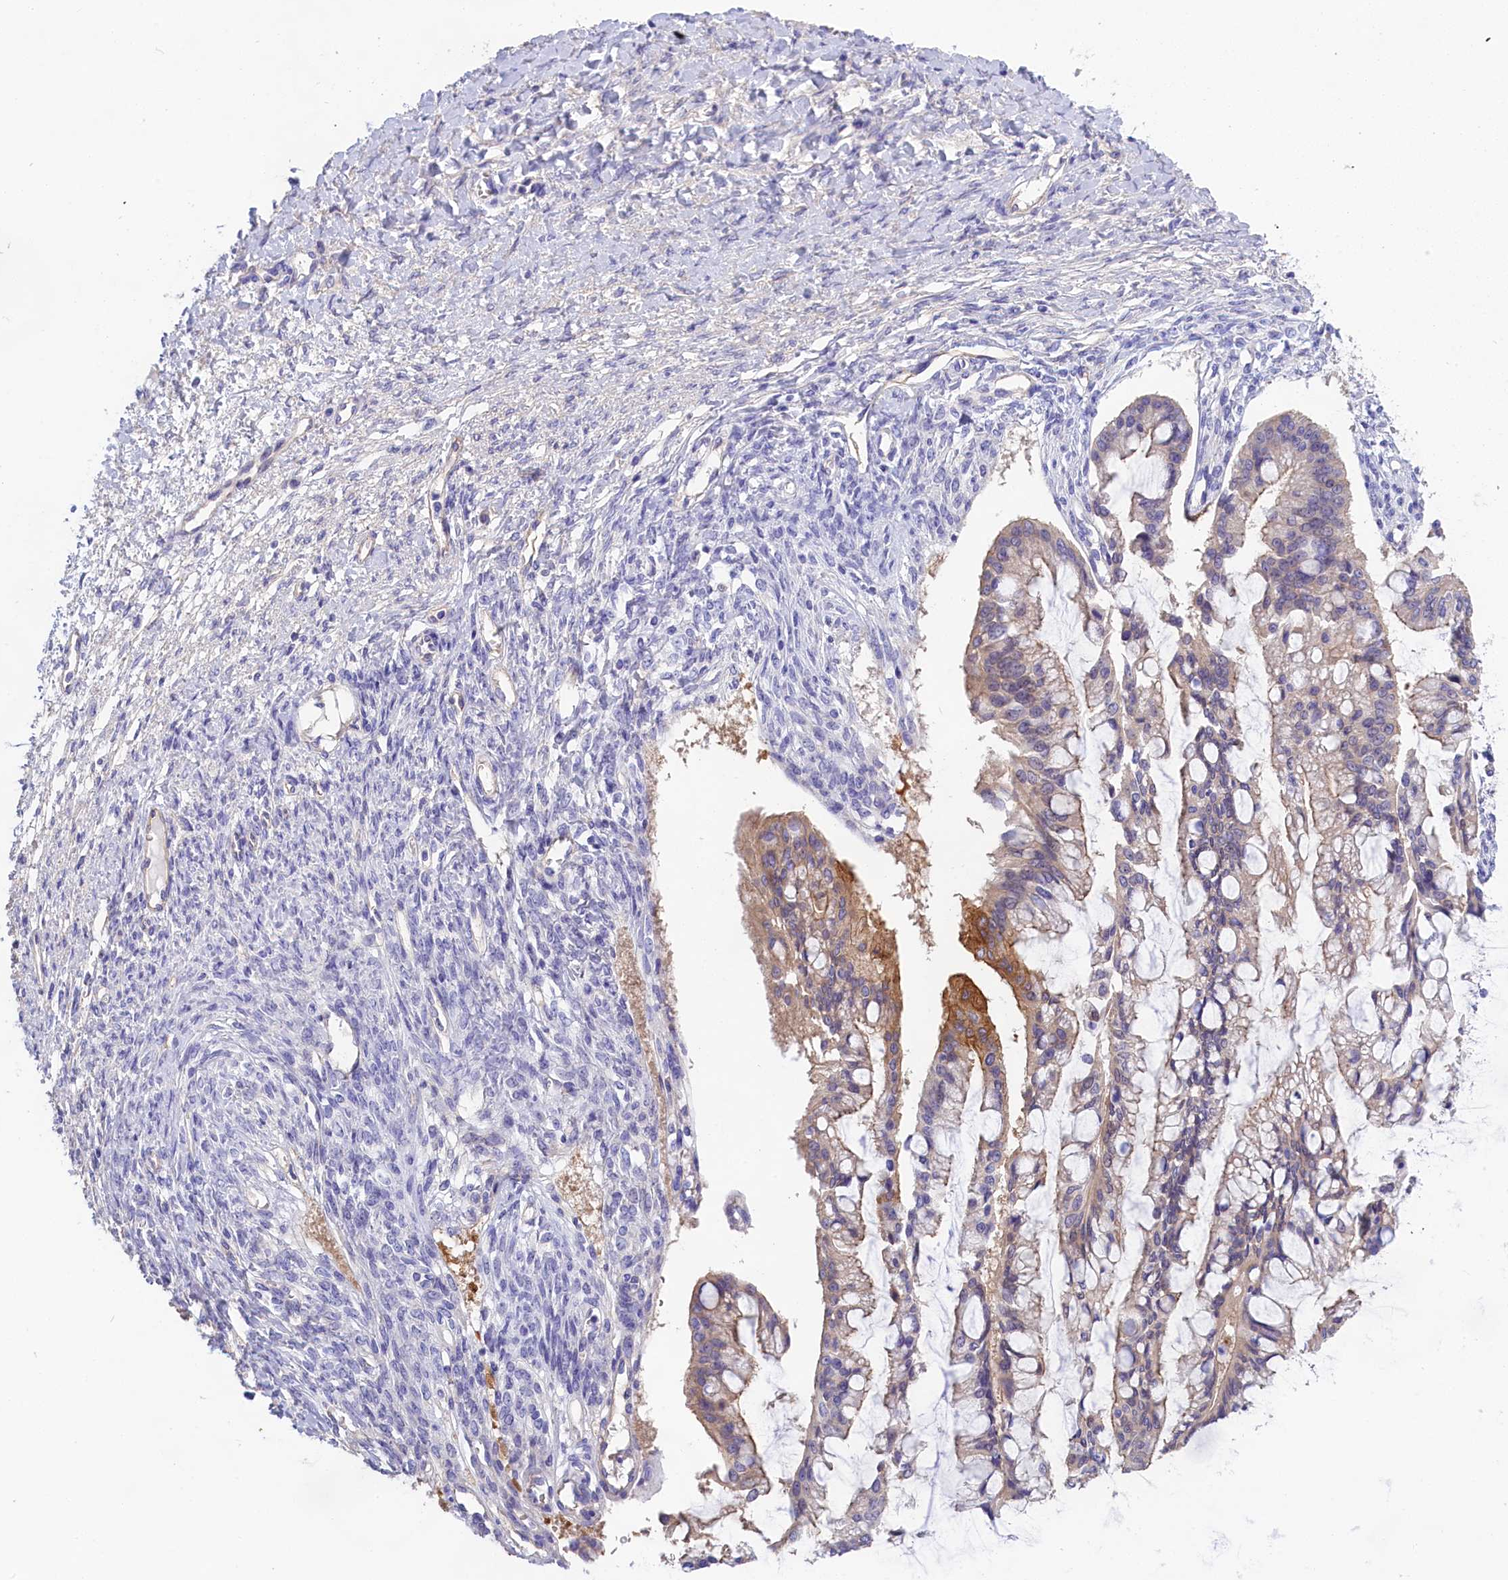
{"staining": {"intensity": "moderate", "quantity": "<25%", "location": "cytoplasmic/membranous"}, "tissue": "ovarian cancer", "cell_type": "Tumor cells", "image_type": "cancer", "snomed": [{"axis": "morphology", "description": "Cystadenocarcinoma, mucinous, NOS"}, {"axis": "topography", "description": "Ovary"}], "caption": "Ovarian cancer (mucinous cystadenocarcinoma) stained with a protein marker shows moderate staining in tumor cells.", "gene": "PPP1R13L", "patient": {"sex": "female", "age": 73}}